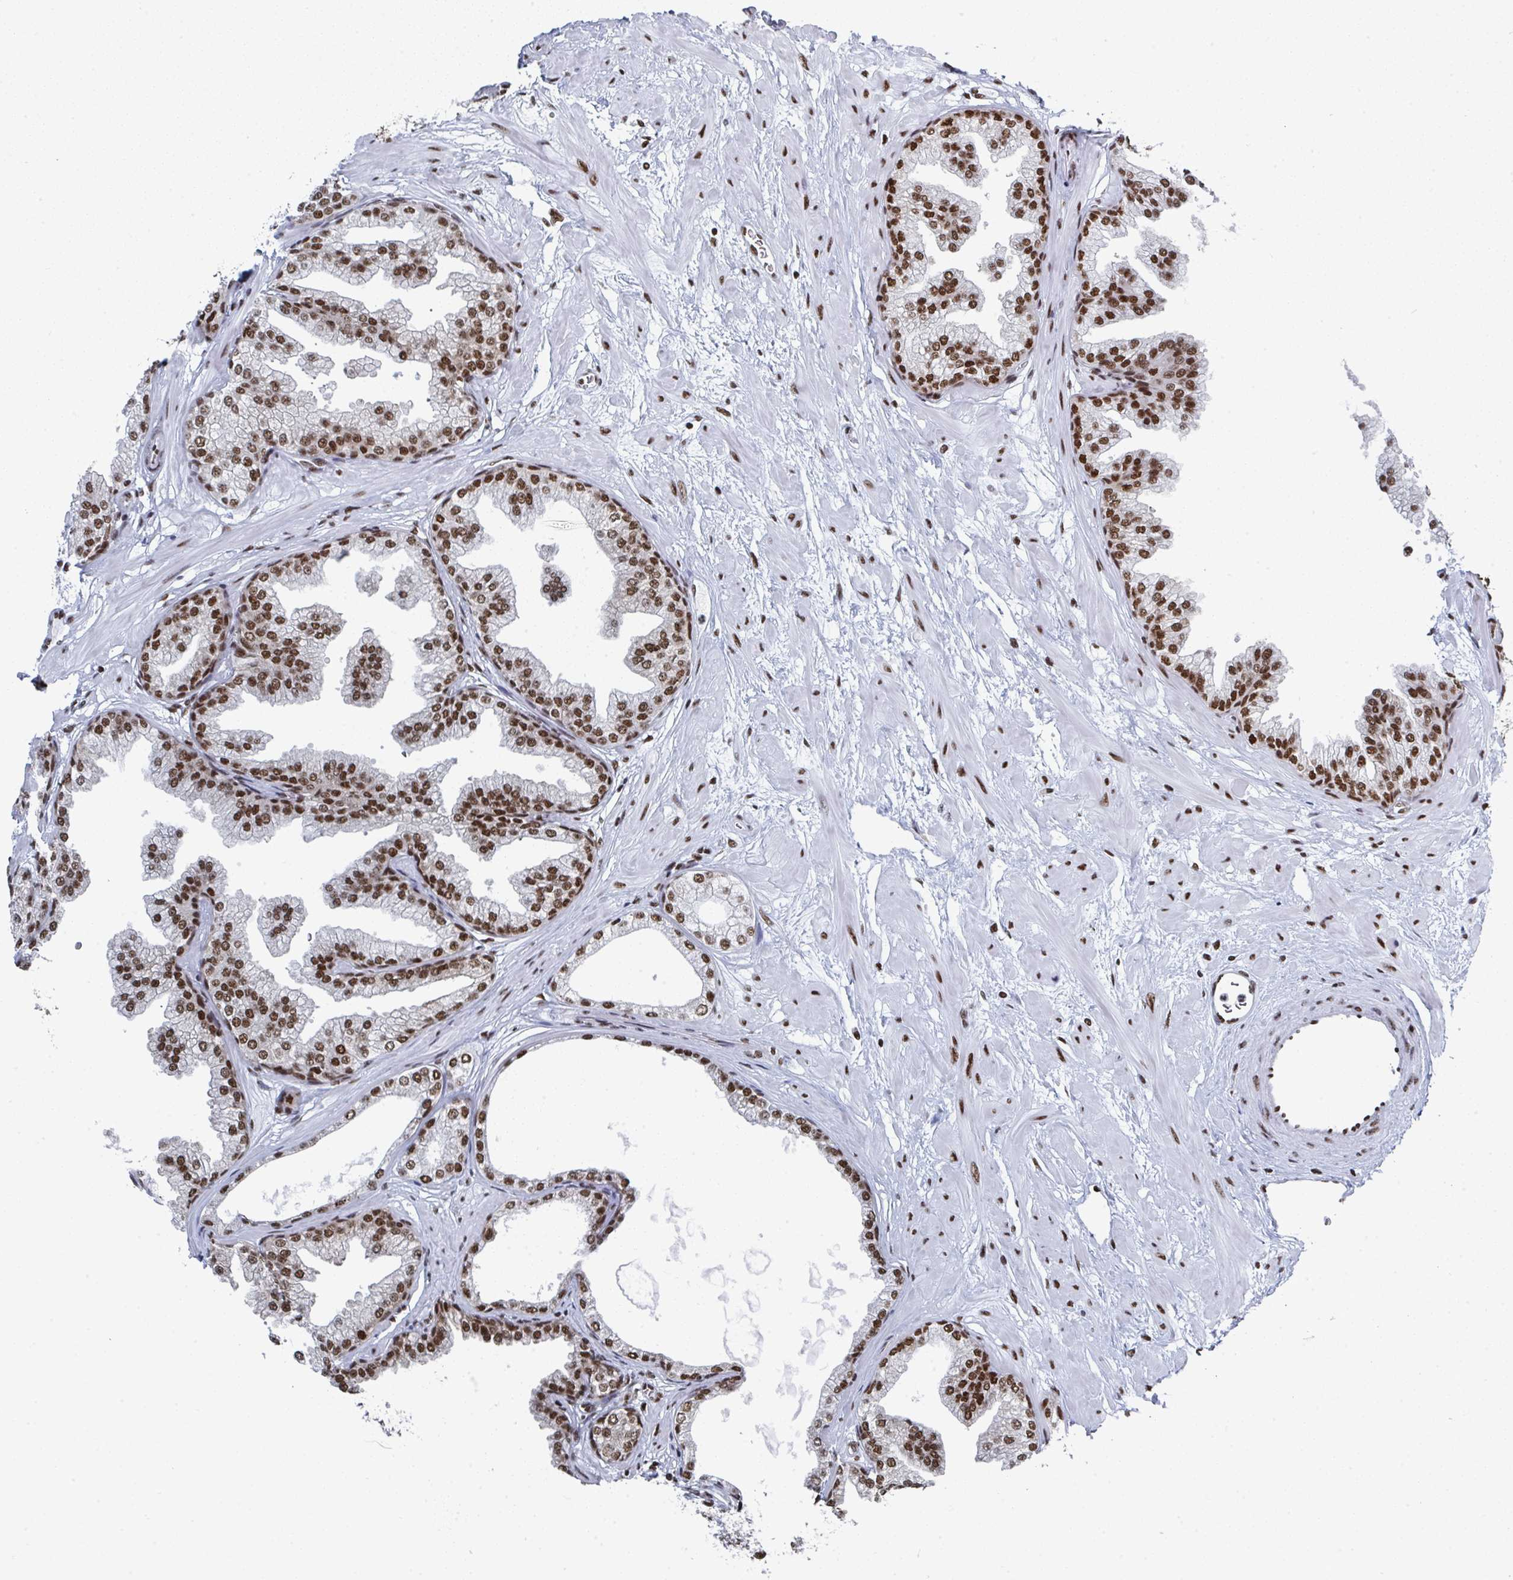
{"staining": {"intensity": "strong", "quantity": ">75%", "location": "nuclear"}, "tissue": "prostate", "cell_type": "Glandular cells", "image_type": "normal", "snomed": [{"axis": "morphology", "description": "Normal tissue, NOS"}, {"axis": "topography", "description": "Prostate"}], "caption": "High-magnification brightfield microscopy of unremarkable prostate stained with DAB (brown) and counterstained with hematoxylin (blue). glandular cells exhibit strong nuclear expression is present in approximately>75% of cells.", "gene": "GAR1", "patient": {"sex": "male", "age": 37}}